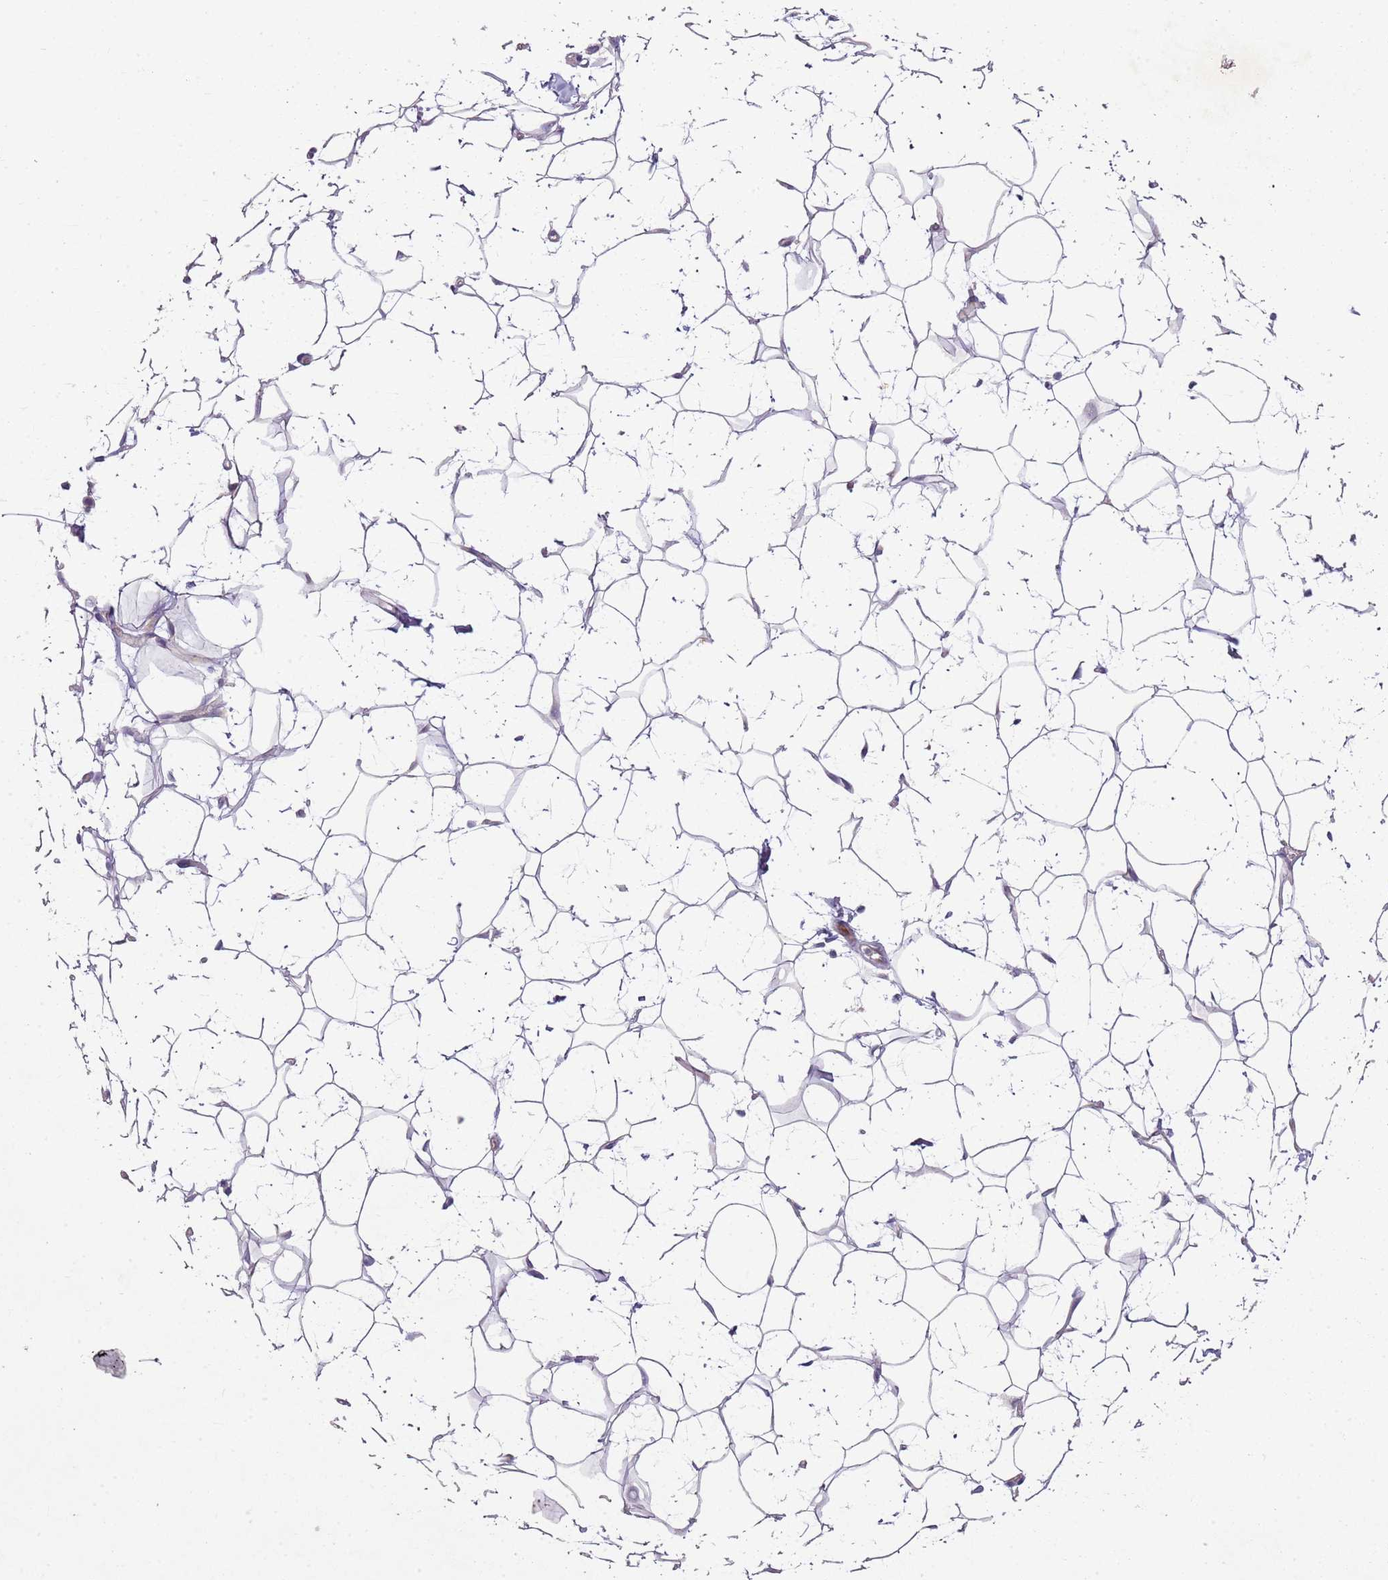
{"staining": {"intensity": "negative", "quantity": "none", "location": "none"}, "tissue": "adipose tissue", "cell_type": "Adipocytes", "image_type": "normal", "snomed": [{"axis": "morphology", "description": "Normal tissue, NOS"}, {"axis": "topography", "description": "Breast"}], "caption": "IHC of benign adipose tissue shows no staining in adipocytes. Brightfield microscopy of IHC stained with DAB (3,3'-diaminobenzidine) (brown) and hematoxylin (blue), captured at high magnification.", "gene": "ZNF583", "patient": {"sex": "female", "age": 26}}